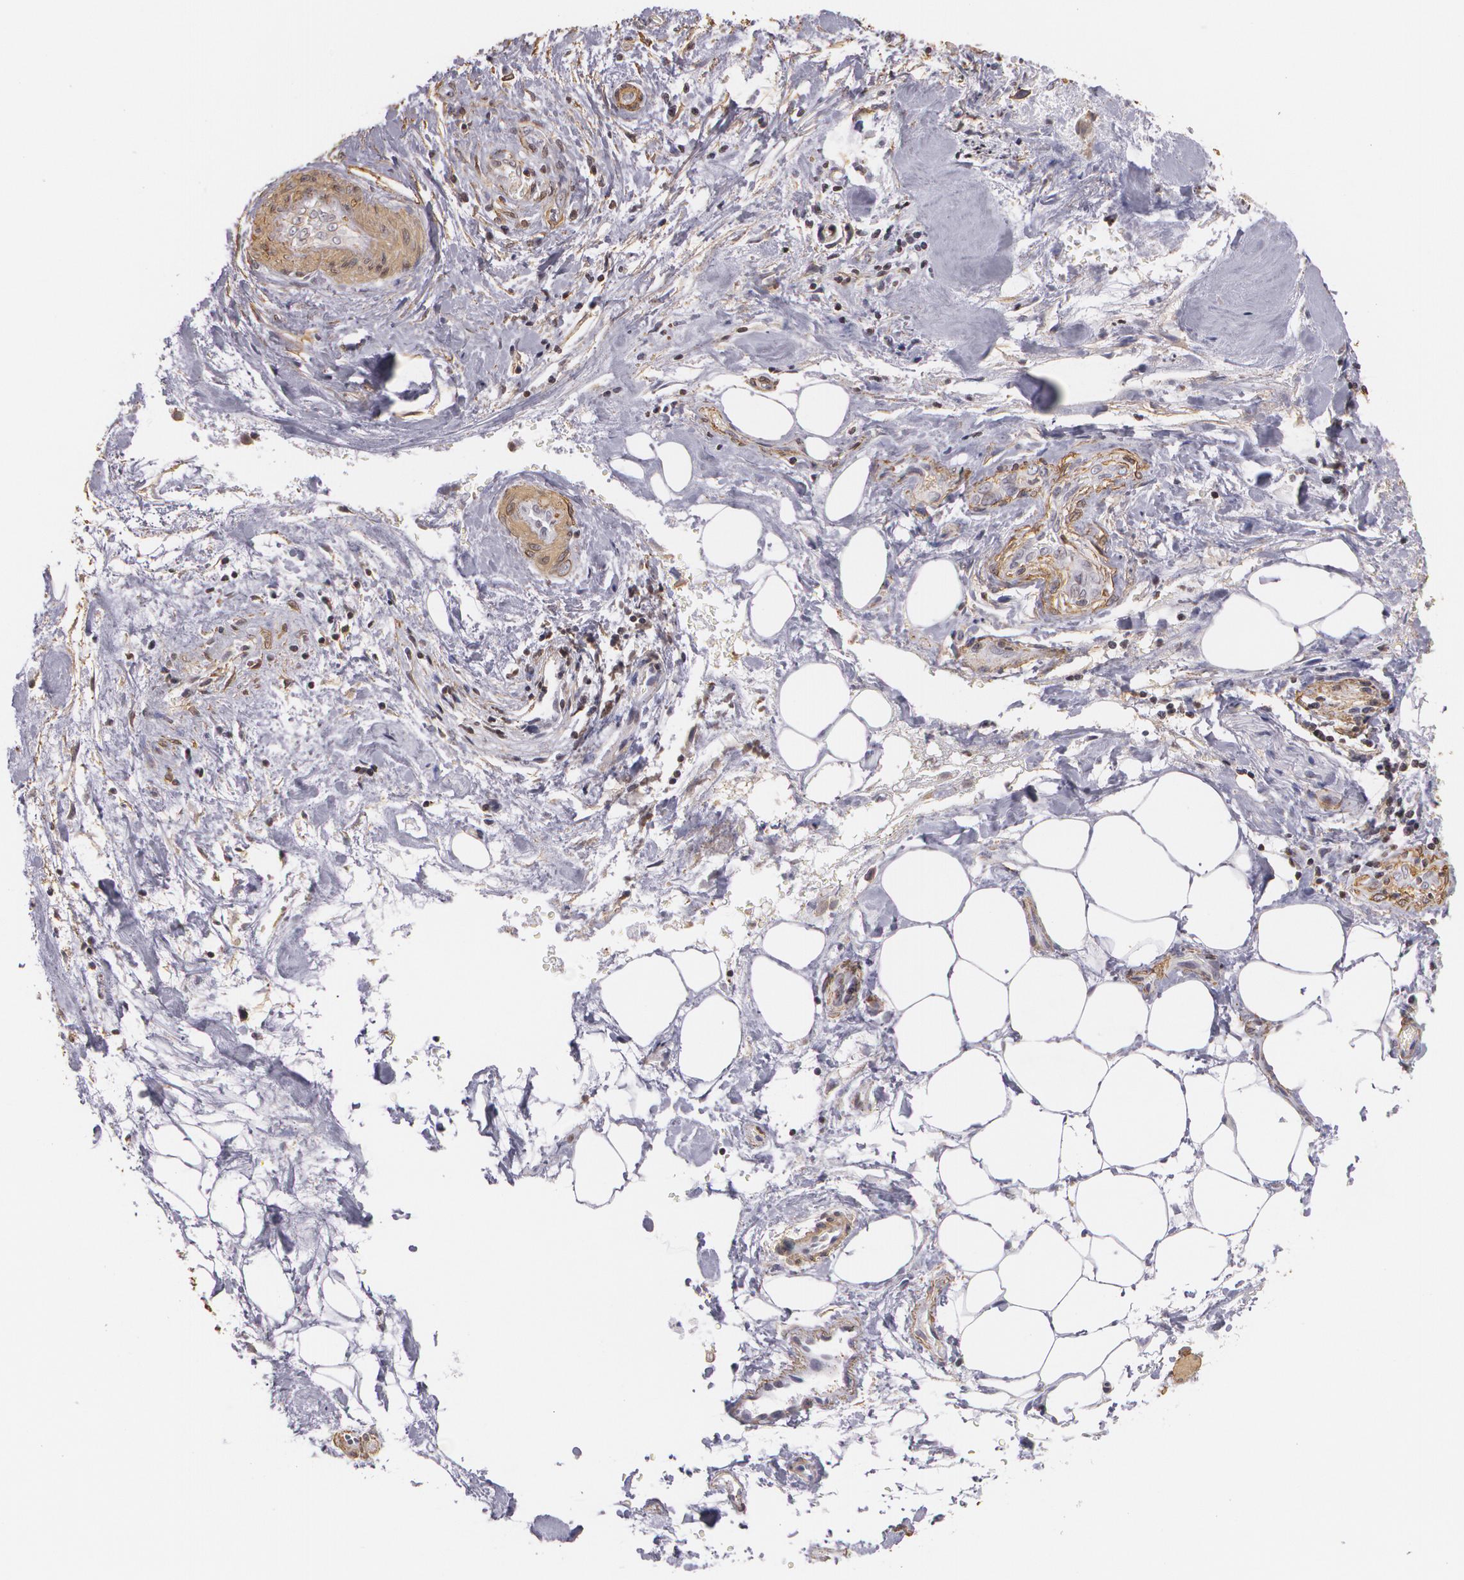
{"staining": {"intensity": "negative", "quantity": "none", "location": "none"}, "tissue": "liver cancer", "cell_type": "Tumor cells", "image_type": "cancer", "snomed": [{"axis": "morphology", "description": "Cholangiocarcinoma"}, {"axis": "topography", "description": "Liver"}], "caption": "Immunohistochemistry (IHC) histopathology image of neoplastic tissue: human liver cholangiocarcinoma stained with DAB (3,3'-diaminobenzidine) displays no significant protein staining in tumor cells.", "gene": "VAMP1", "patient": {"sex": "male", "age": 58}}